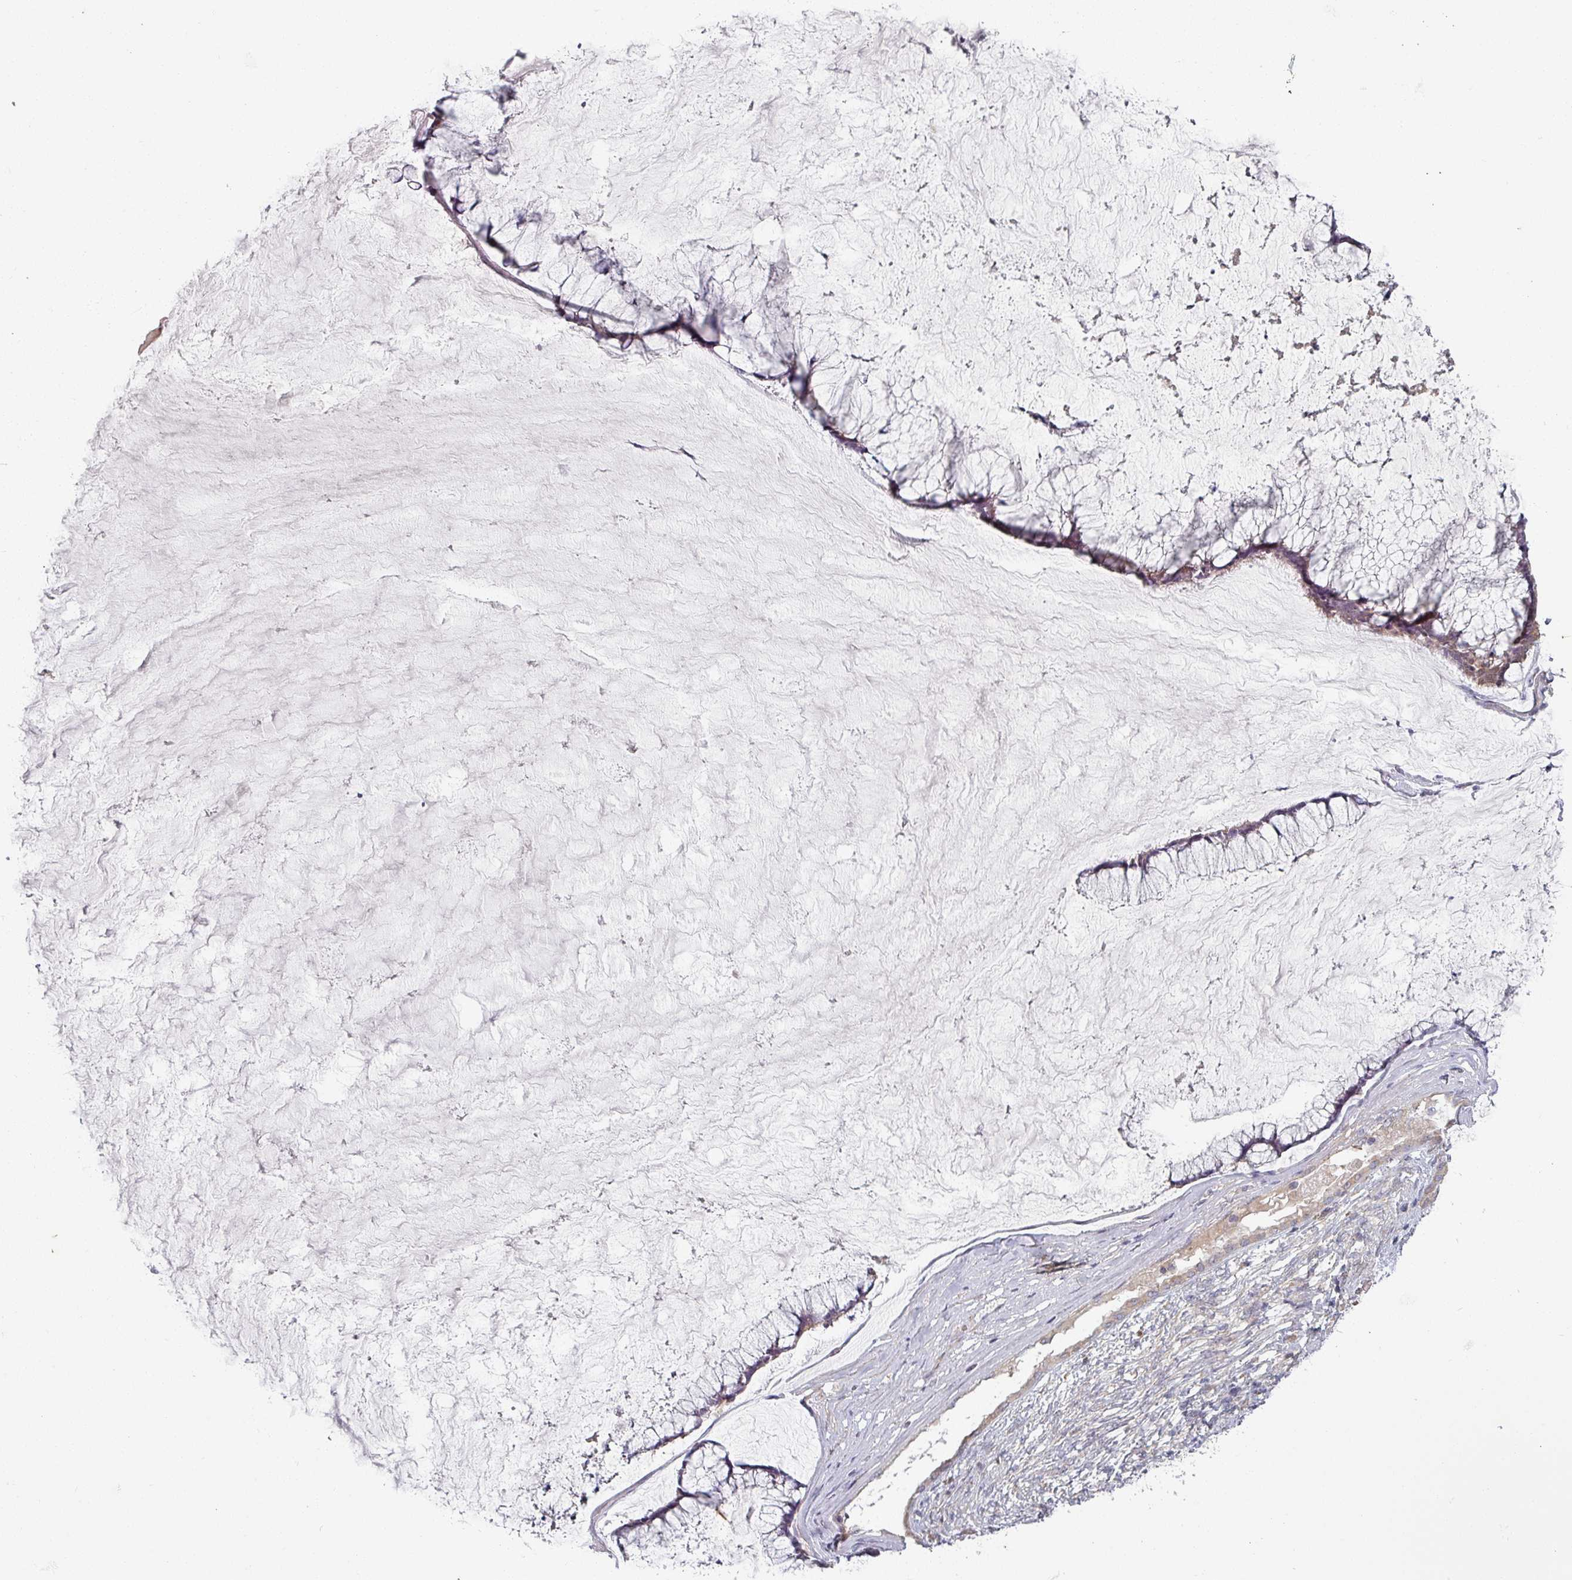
{"staining": {"intensity": "weak", "quantity": "25%-75%", "location": "cytoplasmic/membranous"}, "tissue": "ovarian cancer", "cell_type": "Tumor cells", "image_type": "cancer", "snomed": [{"axis": "morphology", "description": "Cystadenocarcinoma, mucinous, NOS"}, {"axis": "topography", "description": "Ovary"}], "caption": "Immunohistochemical staining of ovarian cancer shows low levels of weak cytoplasmic/membranous expression in about 25%-75% of tumor cells. (Brightfield microscopy of DAB IHC at high magnification).", "gene": "PLEKHJ1", "patient": {"sex": "female", "age": 42}}